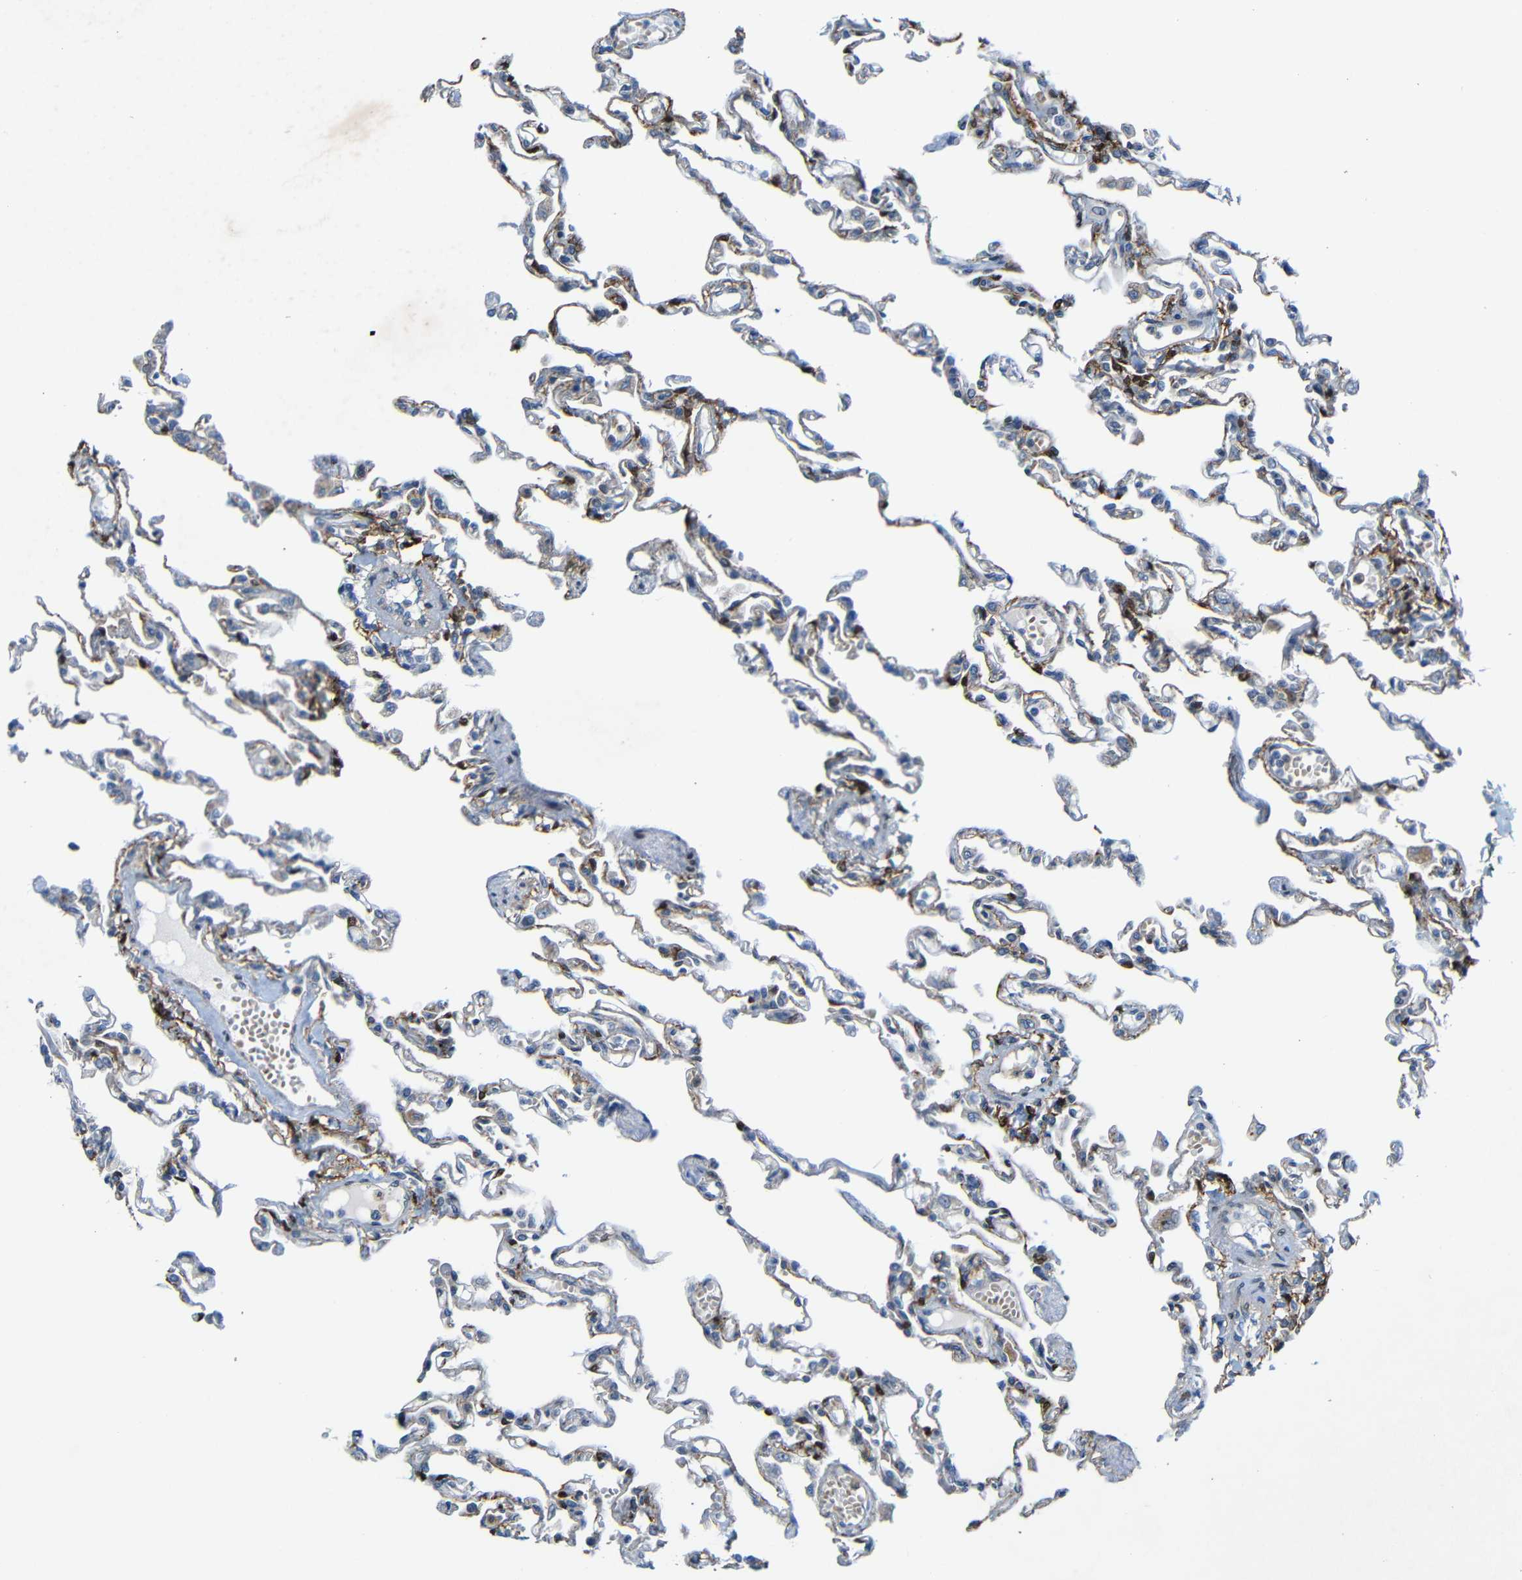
{"staining": {"intensity": "weak", "quantity": "25%-75%", "location": "cytoplasmic/membranous"}, "tissue": "lung", "cell_type": "Alveolar cells", "image_type": "normal", "snomed": [{"axis": "morphology", "description": "Normal tissue, NOS"}, {"axis": "topography", "description": "Lung"}], "caption": "Protein expression by immunohistochemistry displays weak cytoplasmic/membranous staining in about 25%-75% of alveolar cells in normal lung.", "gene": "TMEM25", "patient": {"sex": "male", "age": 21}}